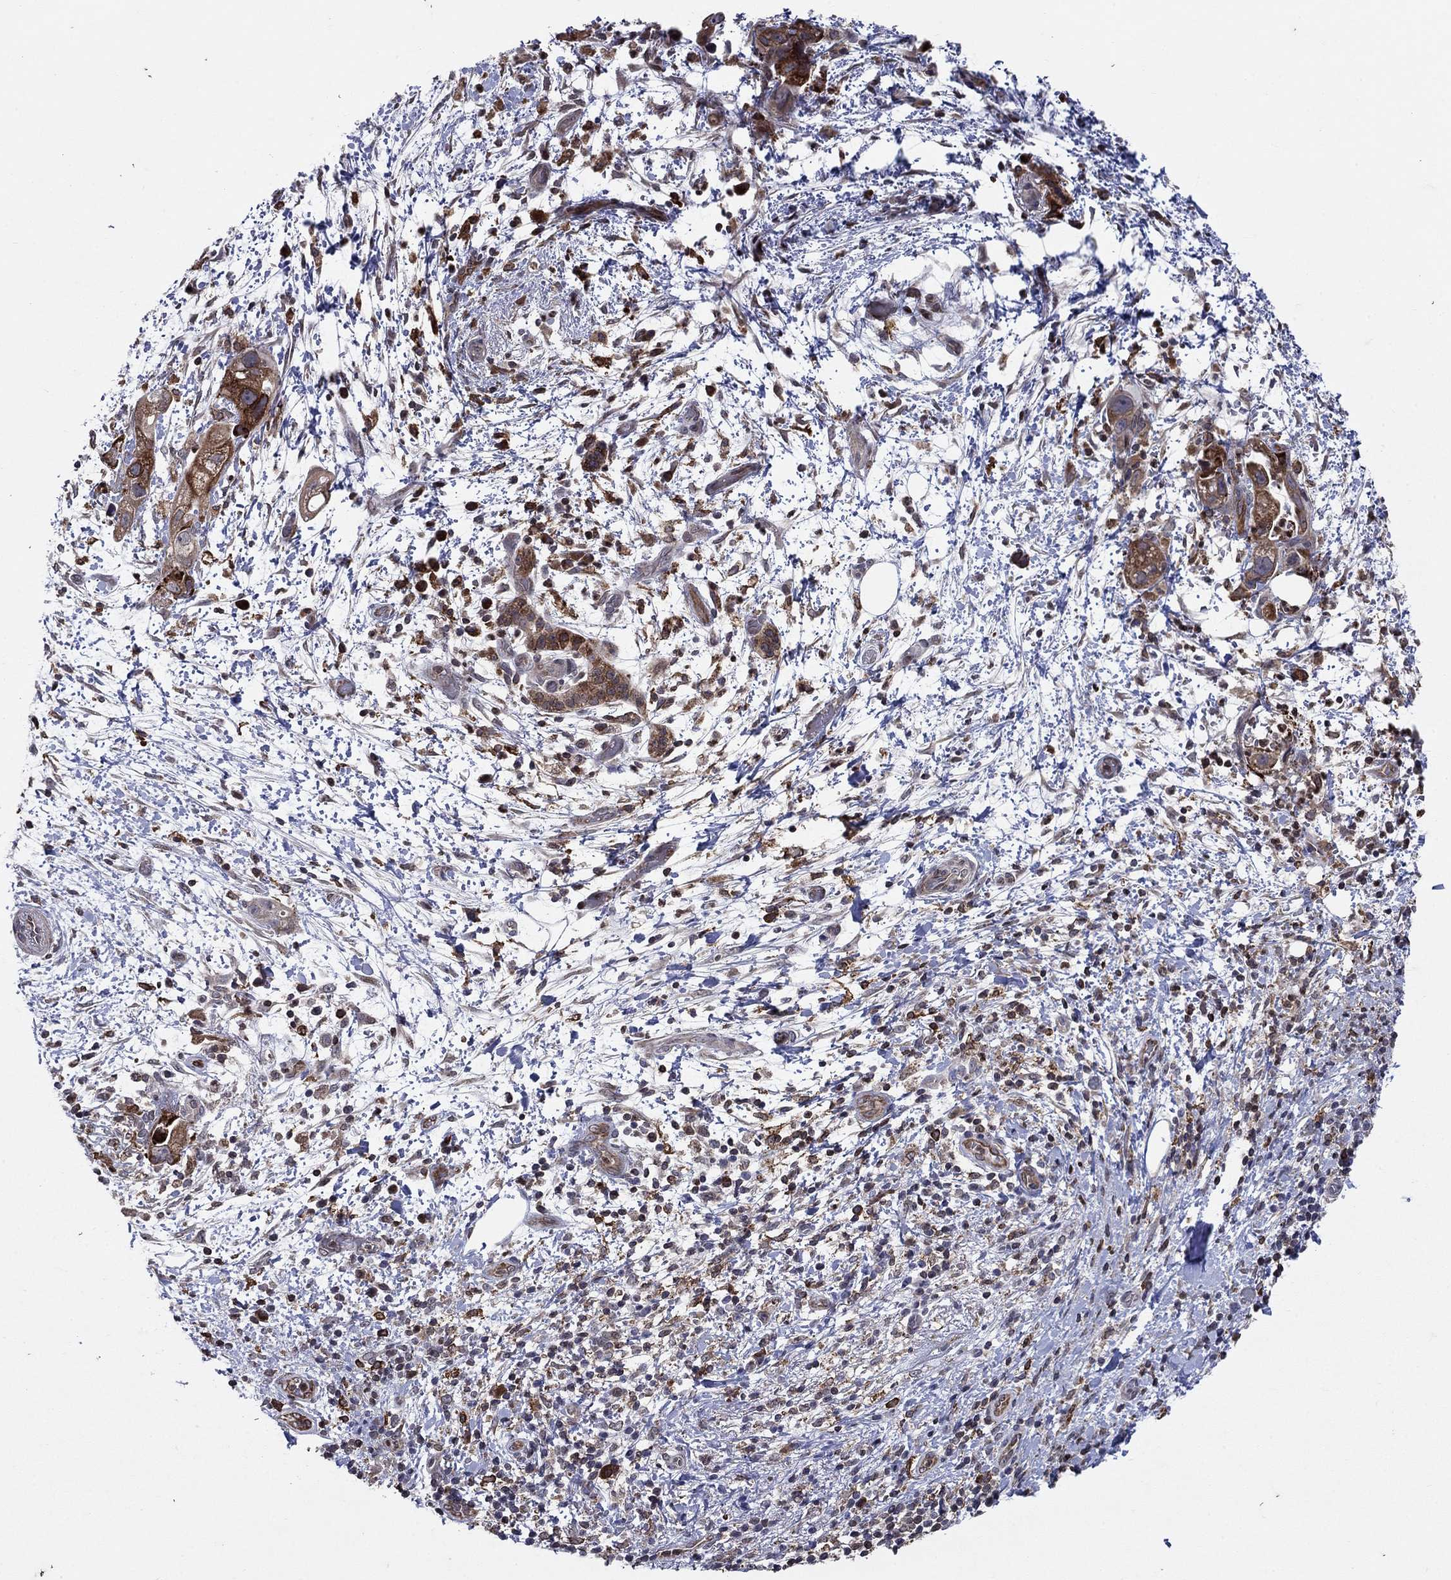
{"staining": {"intensity": "strong", "quantity": "25%-75%", "location": "cytoplasmic/membranous"}, "tissue": "pancreatic cancer", "cell_type": "Tumor cells", "image_type": "cancer", "snomed": [{"axis": "morphology", "description": "Adenocarcinoma, NOS"}, {"axis": "topography", "description": "Pancreas"}], "caption": "Immunohistochemistry (IHC) (DAB) staining of pancreatic cancer (adenocarcinoma) exhibits strong cytoplasmic/membranous protein staining in approximately 25%-75% of tumor cells.", "gene": "DHRS7", "patient": {"sex": "female", "age": 72}}